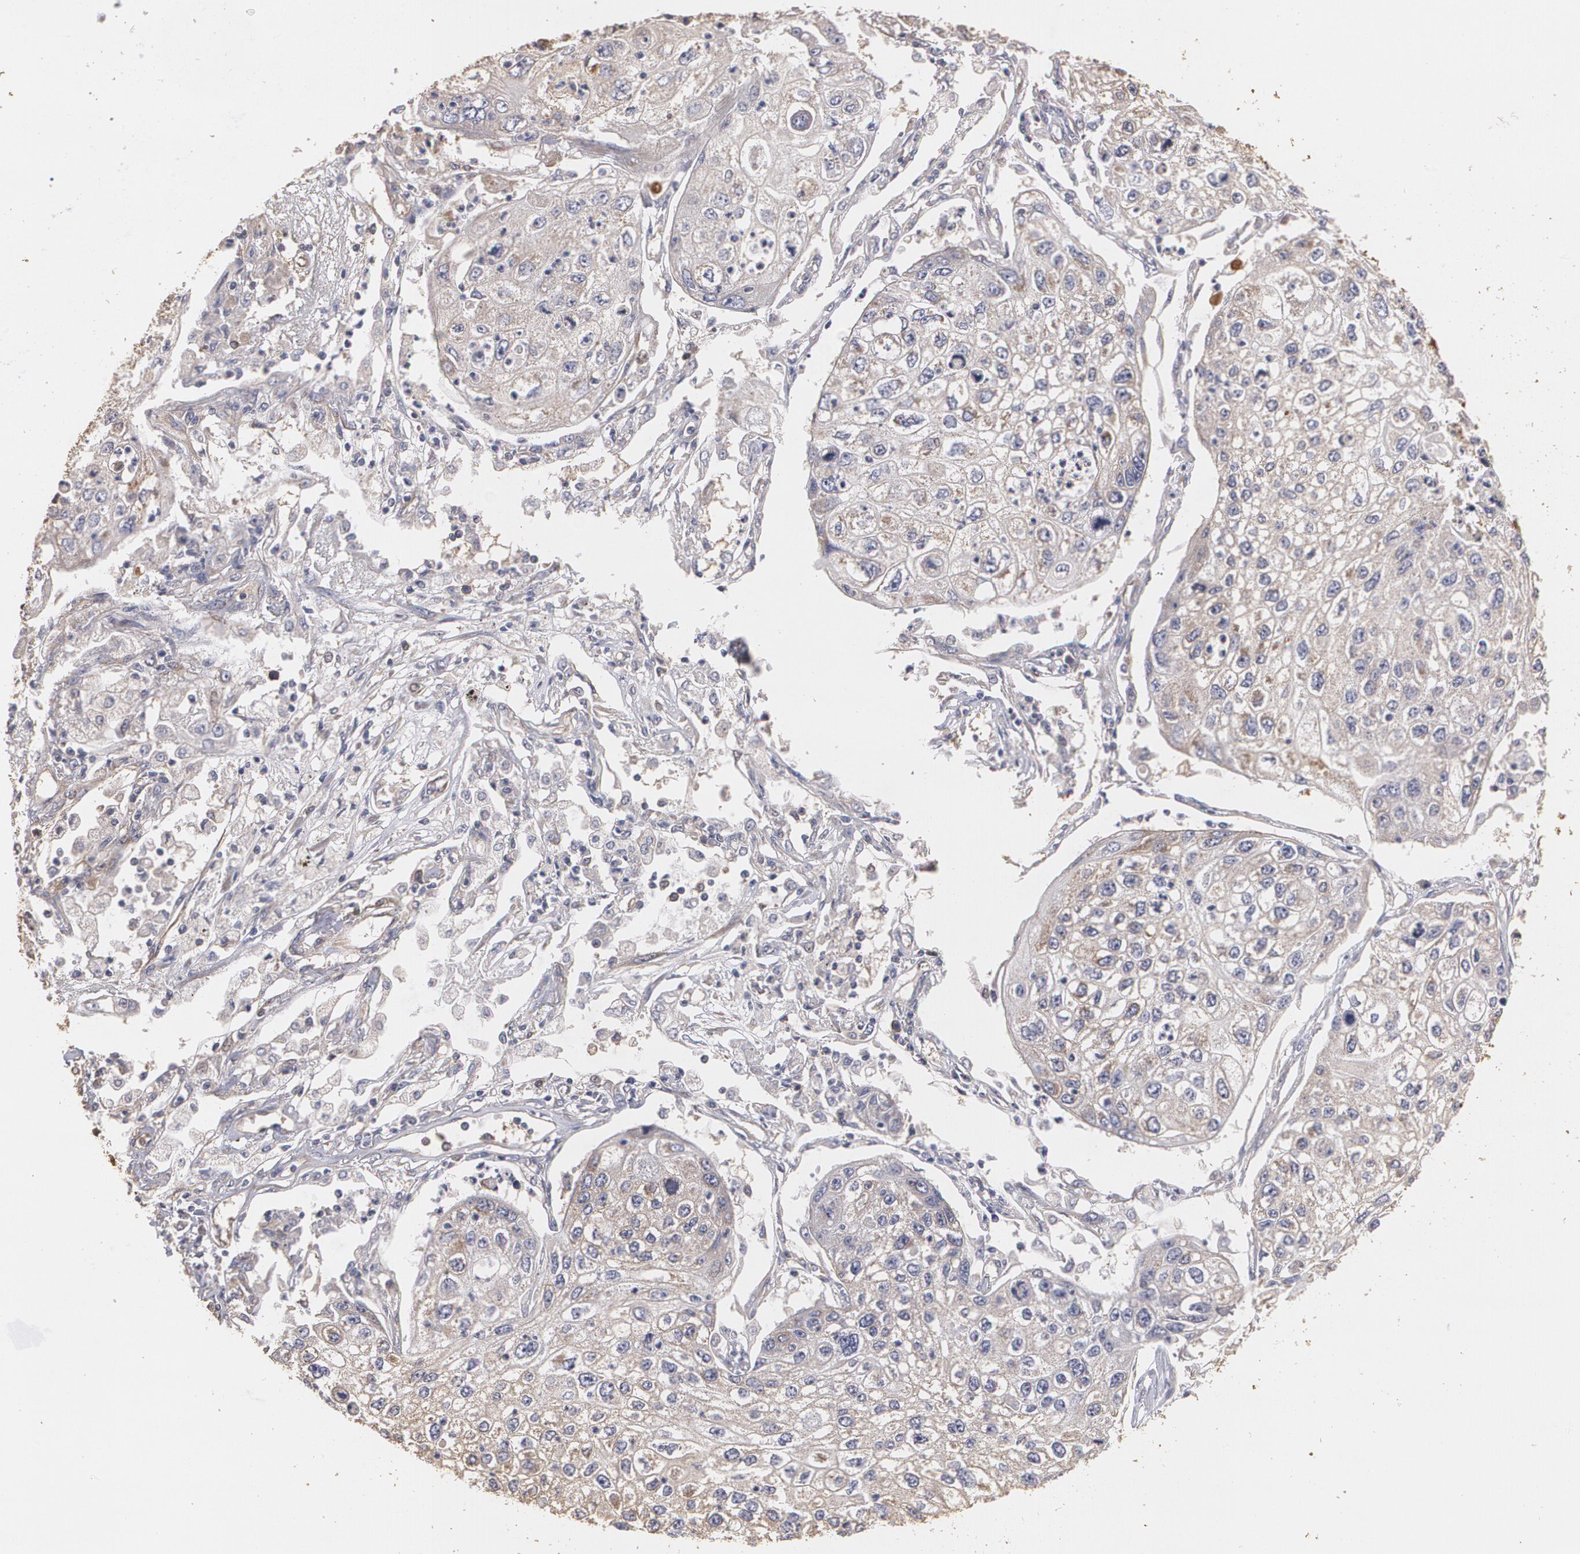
{"staining": {"intensity": "weak", "quantity": ">75%", "location": "cytoplasmic/membranous"}, "tissue": "lung cancer", "cell_type": "Tumor cells", "image_type": "cancer", "snomed": [{"axis": "morphology", "description": "Squamous cell carcinoma, NOS"}, {"axis": "topography", "description": "Lung"}], "caption": "Immunohistochemistry (IHC) histopathology image of neoplastic tissue: lung cancer (squamous cell carcinoma) stained using IHC reveals low levels of weak protein expression localized specifically in the cytoplasmic/membranous of tumor cells, appearing as a cytoplasmic/membranous brown color.", "gene": "PON1", "patient": {"sex": "male", "age": 75}}